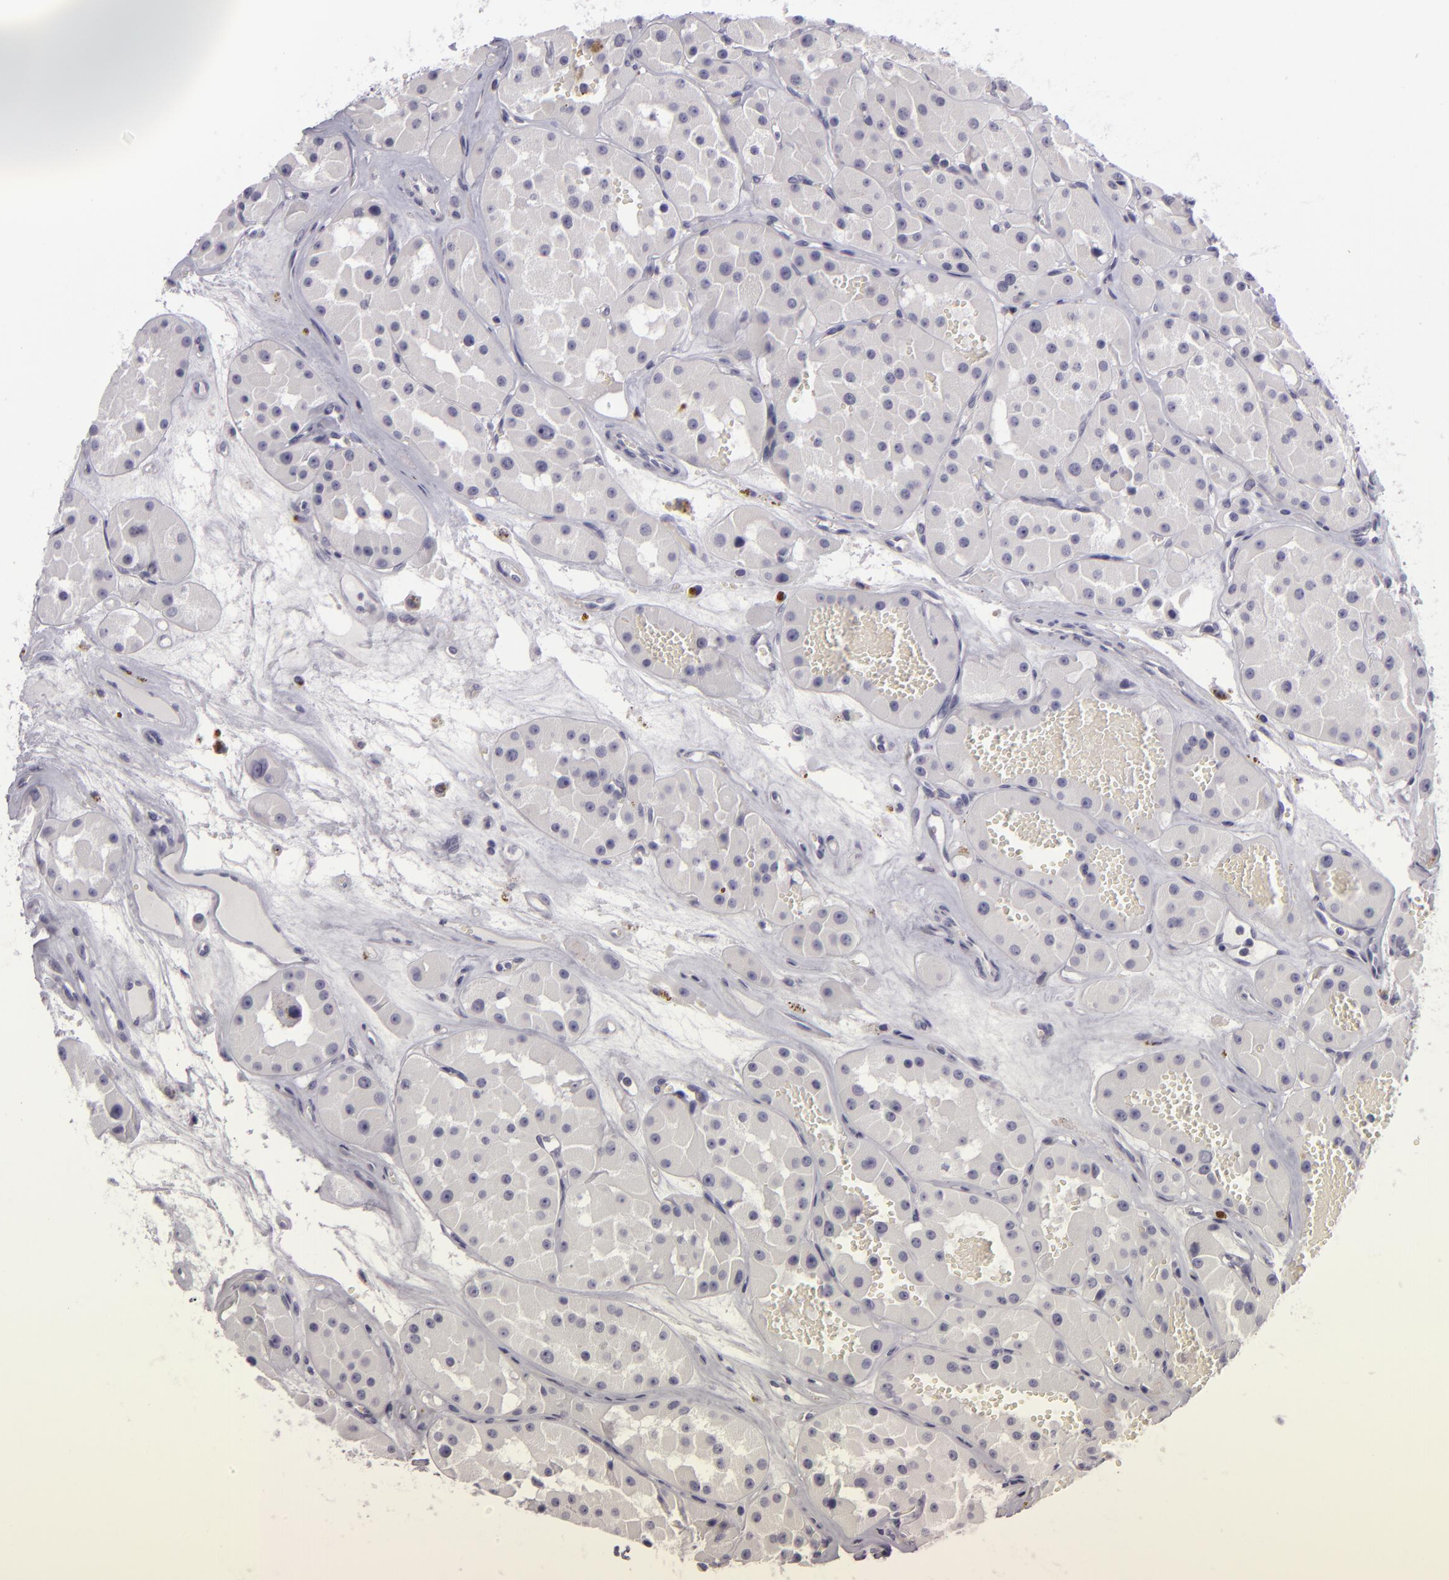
{"staining": {"intensity": "negative", "quantity": "none", "location": "none"}, "tissue": "renal cancer", "cell_type": "Tumor cells", "image_type": "cancer", "snomed": [{"axis": "morphology", "description": "Adenocarcinoma, uncertain malignant potential"}, {"axis": "topography", "description": "Kidney"}], "caption": "Immunohistochemistry histopathology image of adenocarcinoma,  uncertain malignant potential (renal) stained for a protein (brown), which demonstrates no expression in tumor cells. (Immunohistochemistry, brightfield microscopy, high magnification).", "gene": "EGFL6", "patient": {"sex": "male", "age": 63}}